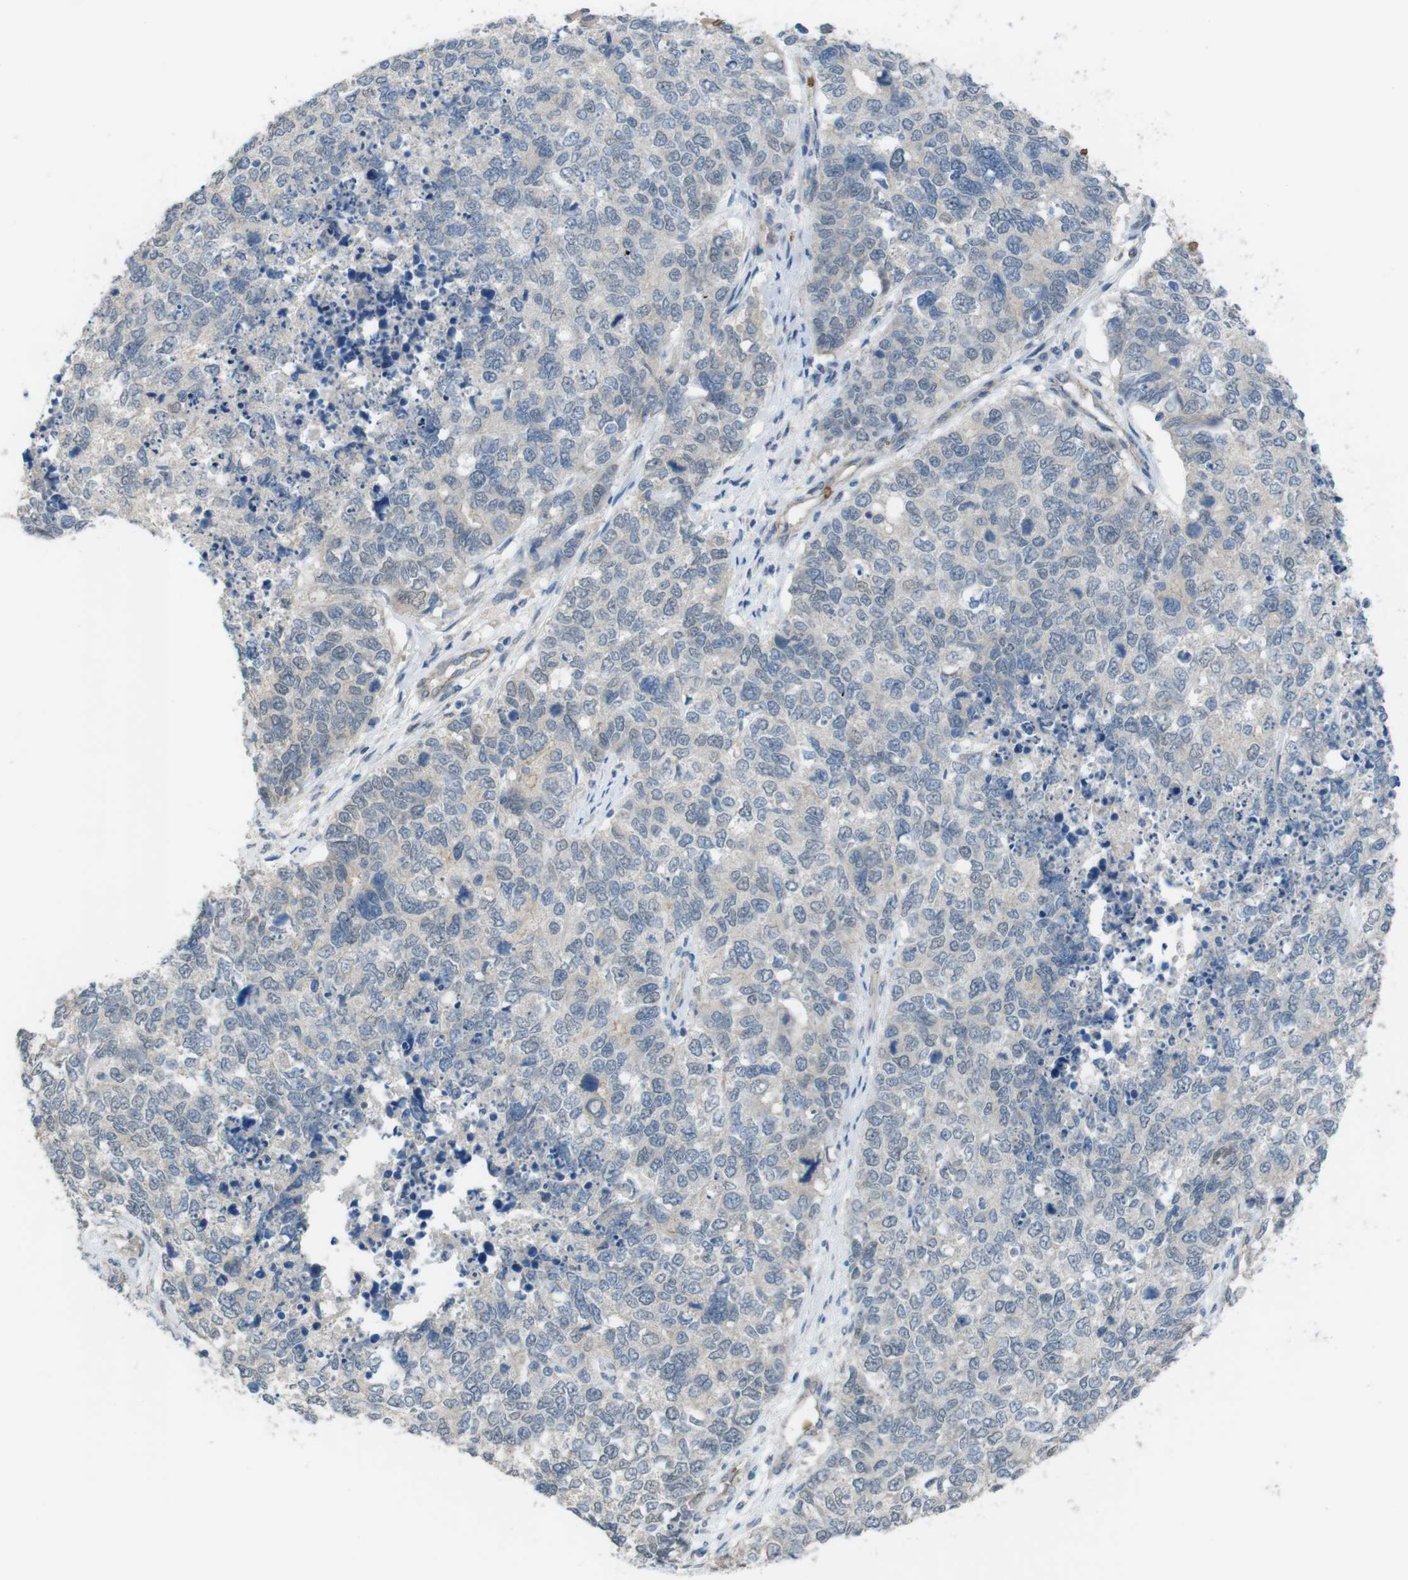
{"staining": {"intensity": "negative", "quantity": "none", "location": "none"}, "tissue": "cervical cancer", "cell_type": "Tumor cells", "image_type": "cancer", "snomed": [{"axis": "morphology", "description": "Squamous cell carcinoma, NOS"}, {"axis": "topography", "description": "Cervix"}], "caption": "The immunohistochemistry (IHC) histopathology image has no significant staining in tumor cells of squamous cell carcinoma (cervical) tissue.", "gene": "GYPA", "patient": {"sex": "female", "age": 63}}